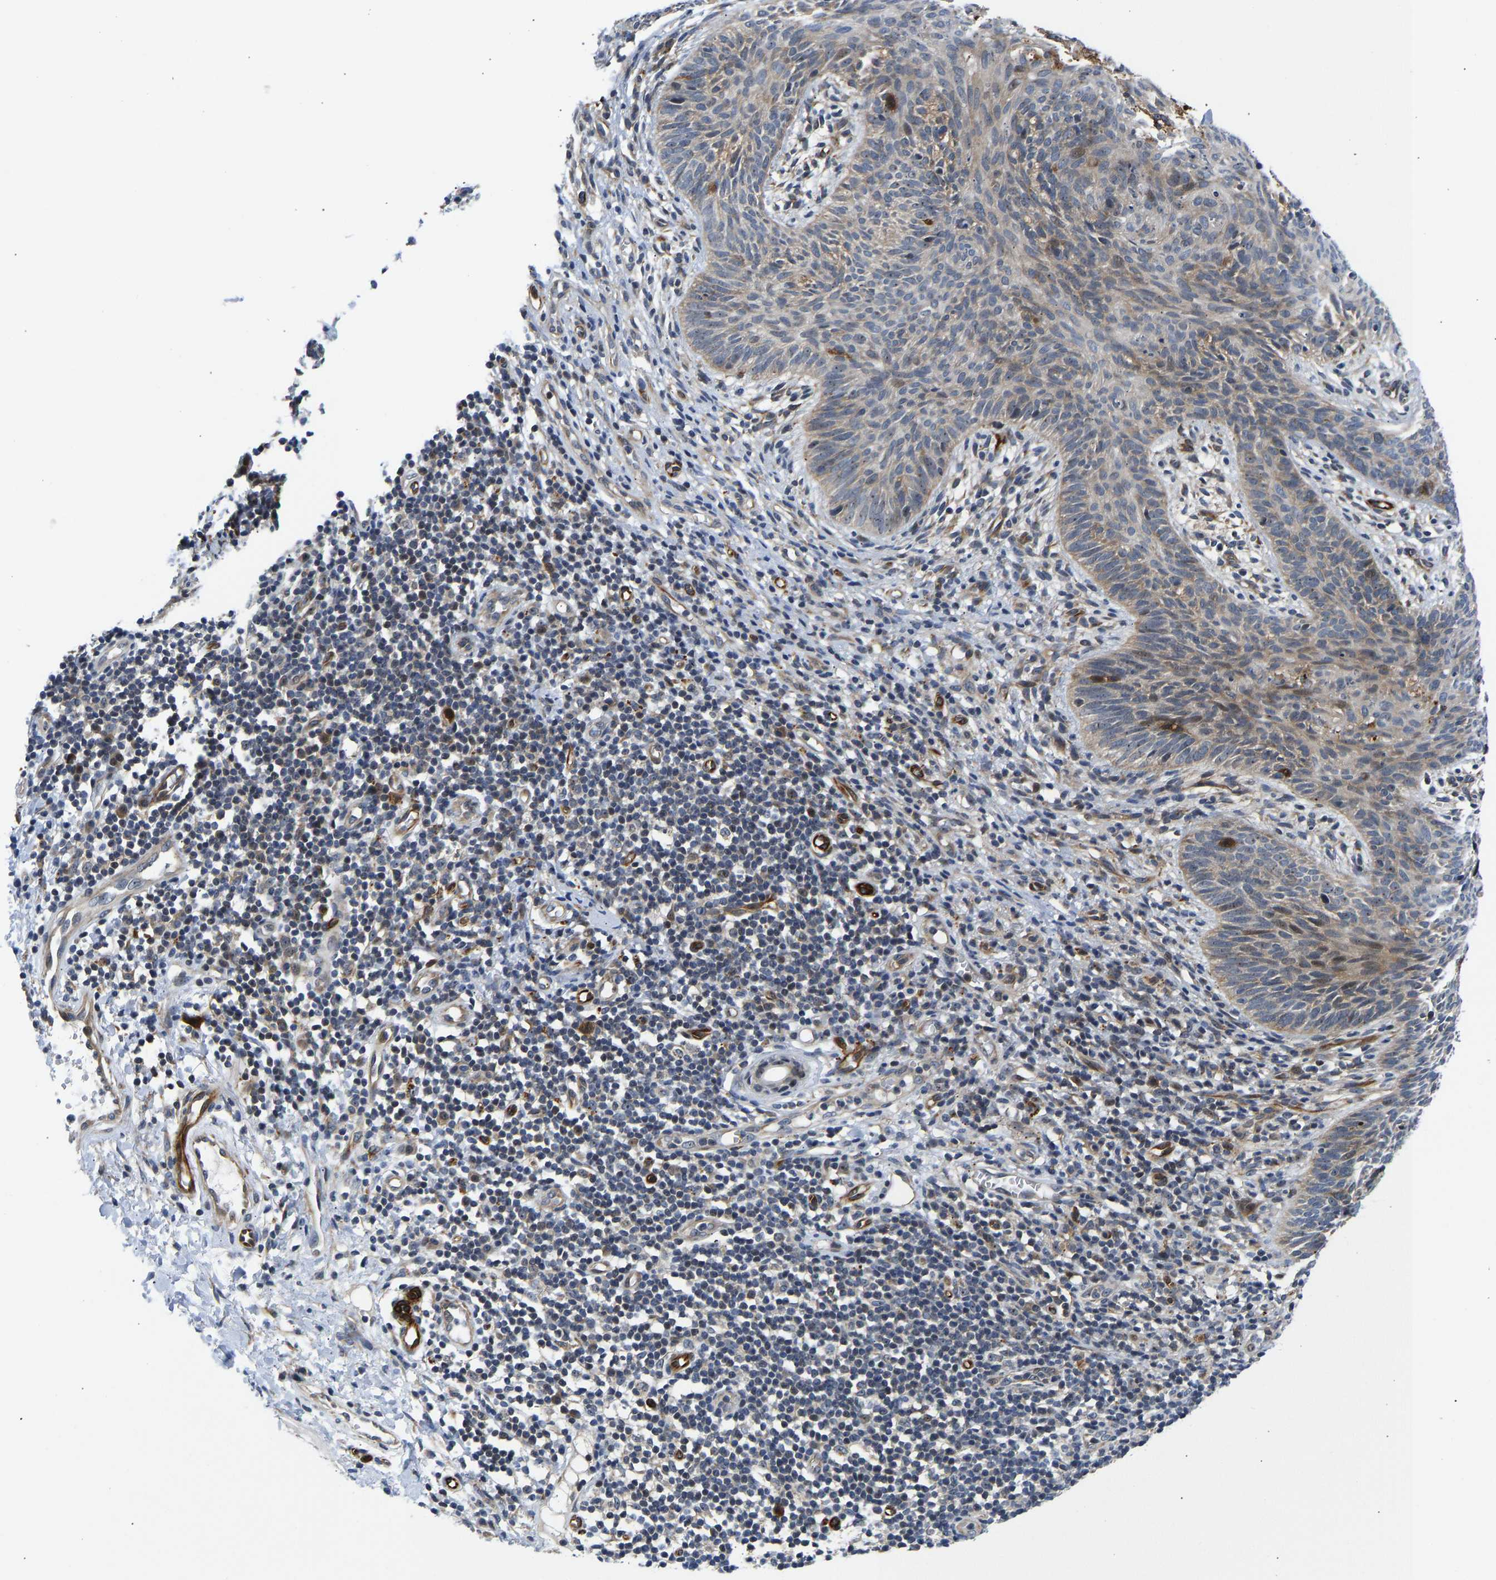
{"staining": {"intensity": "moderate", "quantity": "<25%", "location": "cytoplasmic/membranous"}, "tissue": "skin cancer", "cell_type": "Tumor cells", "image_type": "cancer", "snomed": [{"axis": "morphology", "description": "Basal cell carcinoma"}, {"axis": "topography", "description": "Skin"}], "caption": "Human skin basal cell carcinoma stained for a protein (brown) exhibits moderate cytoplasmic/membranous positive staining in approximately <25% of tumor cells.", "gene": "RESF1", "patient": {"sex": "male", "age": 60}}